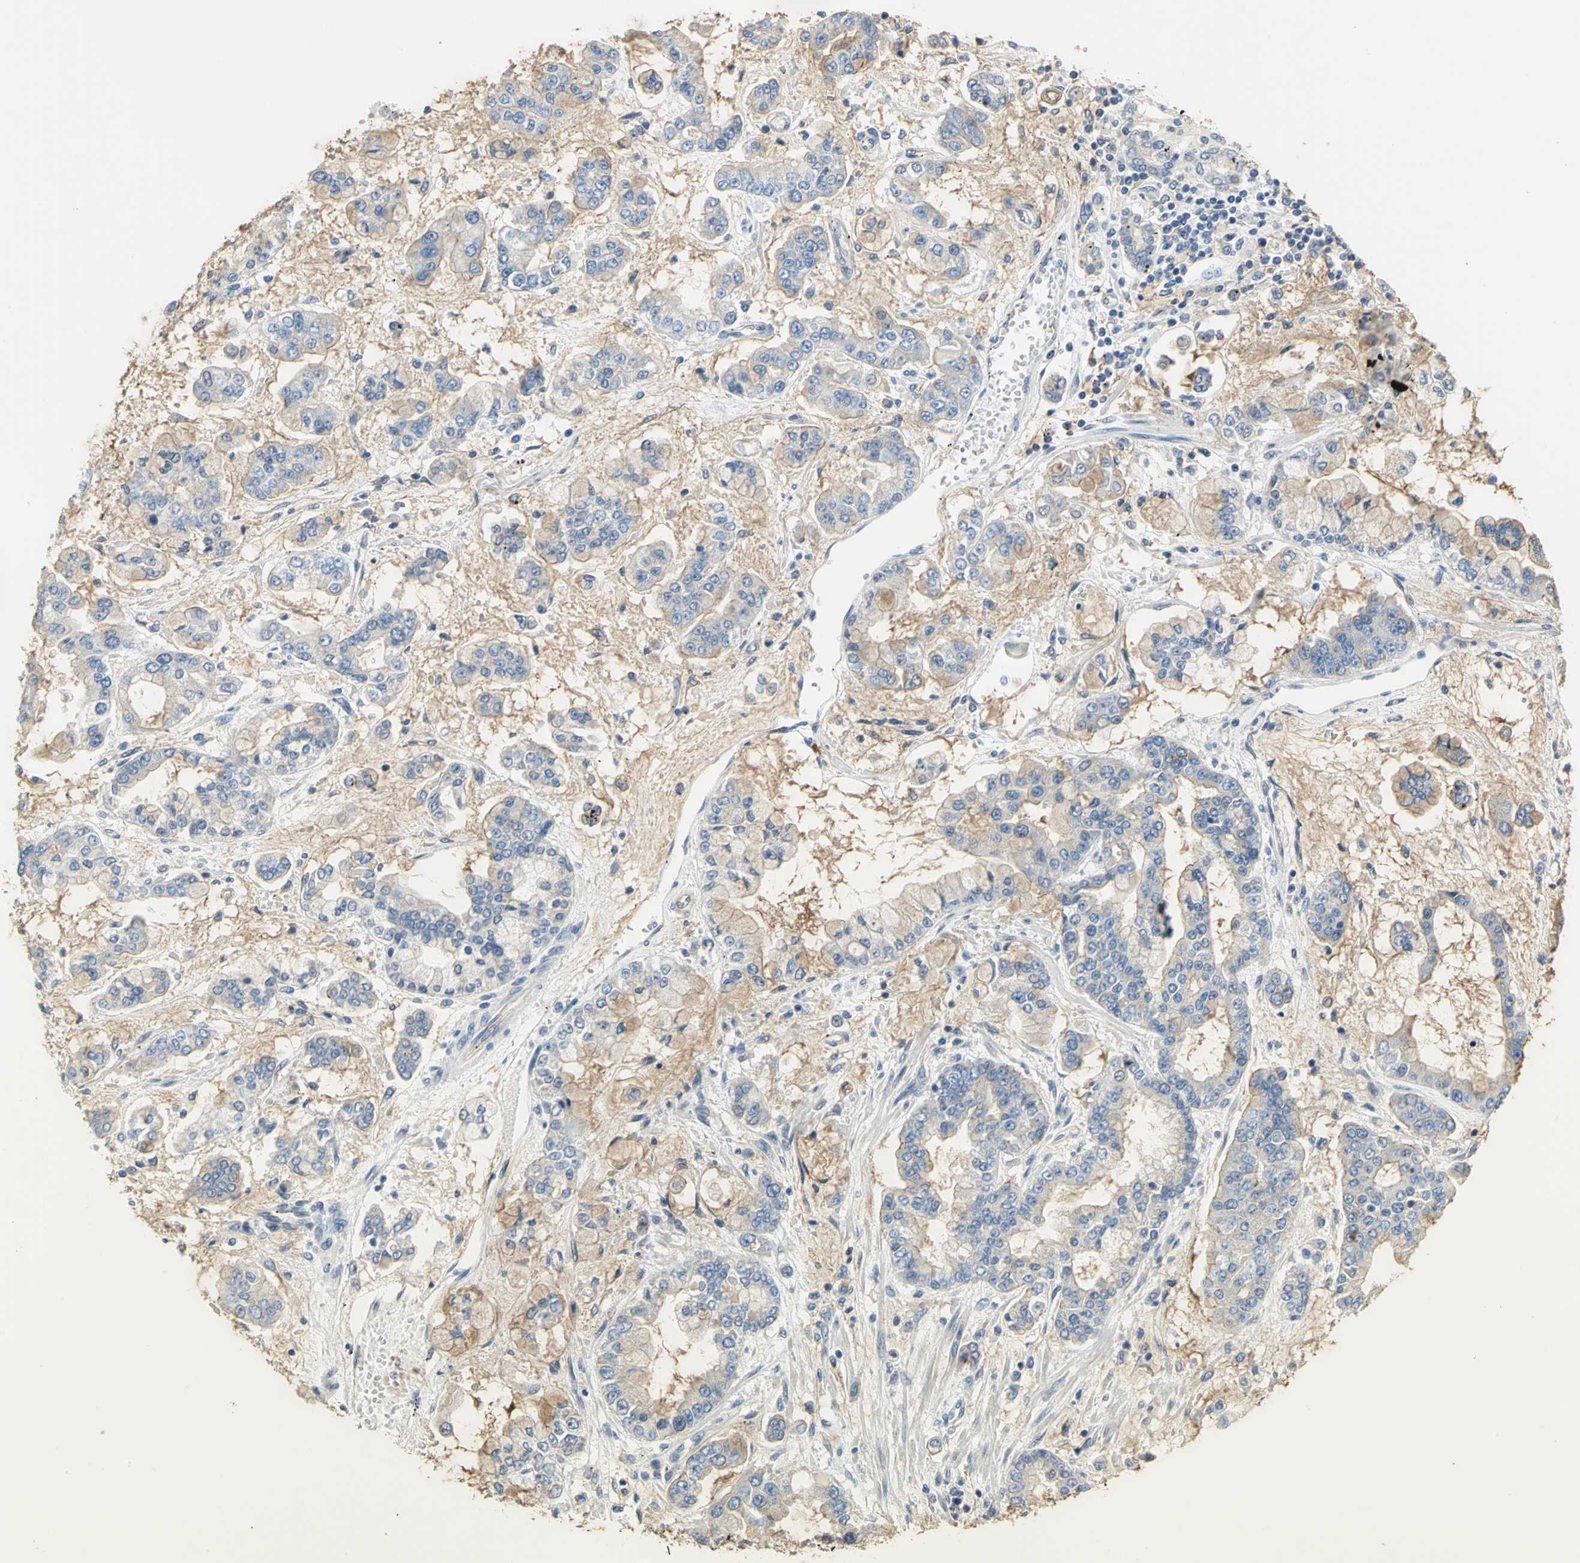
{"staining": {"intensity": "weak", "quantity": "<25%", "location": "cytoplasmic/membranous"}, "tissue": "stomach cancer", "cell_type": "Tumor cells", "image_type": "cancer", "snomed": [{"axis": "morphology", "description": "Normal tissue, NOS"}, {"axis": "morphology", "description": "Adenocarcinoma, NOS"}, {"axis": "topography", "description": "Stomach, upper"}, {"axis": "topography", "description": "Stomach"}], "caption": "Photomicrograph shows no protein staining in tumor cells of stomach adenocarcinoma tissue.", "gene": "HTR1F", "patient": {"sex": "male", "age": 76}}